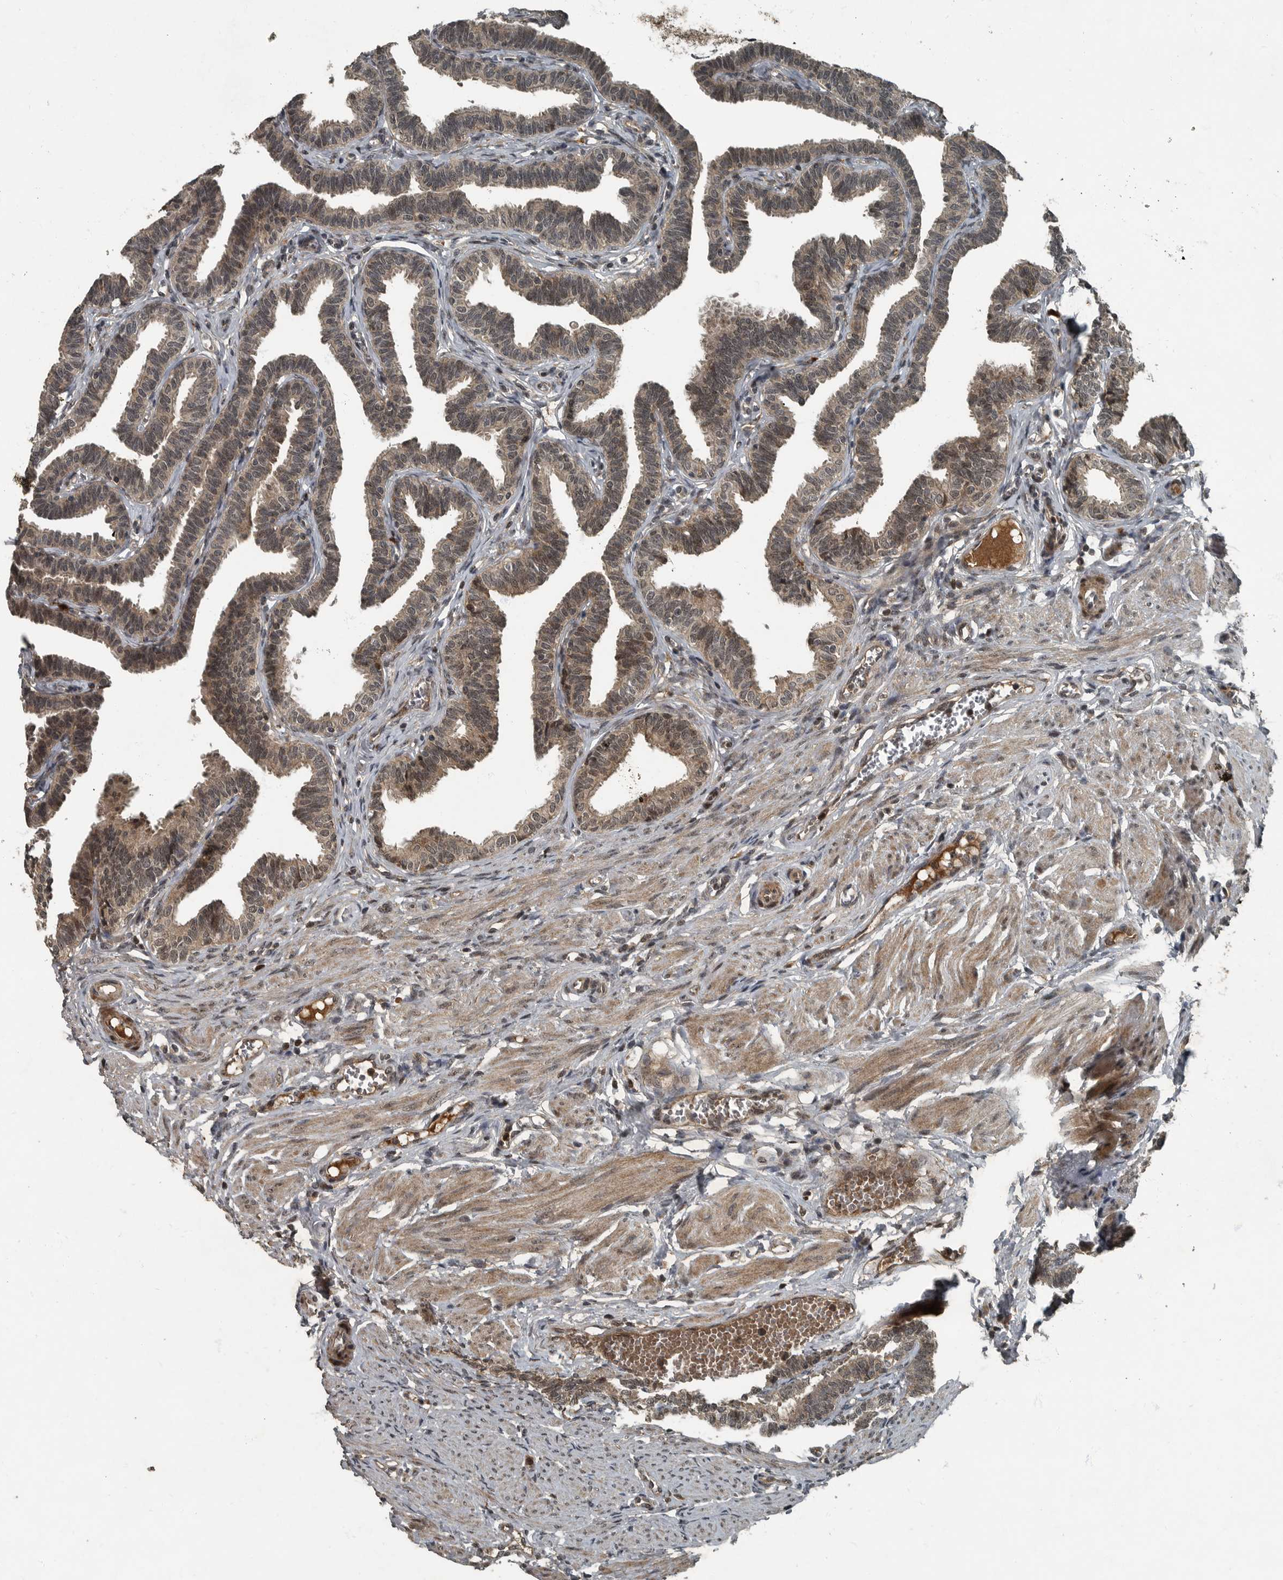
{"staining": {"intensity": "moderate", "quantity": ">75%", "location": "cytoplasmic/membranous,nuclear"}, "tissue": "fallopian tube", "cell_type": "Glandular cells", "image_type": "normal", "snomed": [{"axis": "morphology", "description": "Normal tissue, NOS"}, {"axis": "topography", "description": "Fallopian tube"}, {"axis": "topography", "description": "Ovary"}], "caption": "This image exhibits immunohistochemistry staining of benign human fallopian tube, with medium moderate cytoplasmic/membranous,nuclear expression in about >75% of glandular cells.", "gene": "FOXO1", "patient": {"sex": "female", "age": 23}}